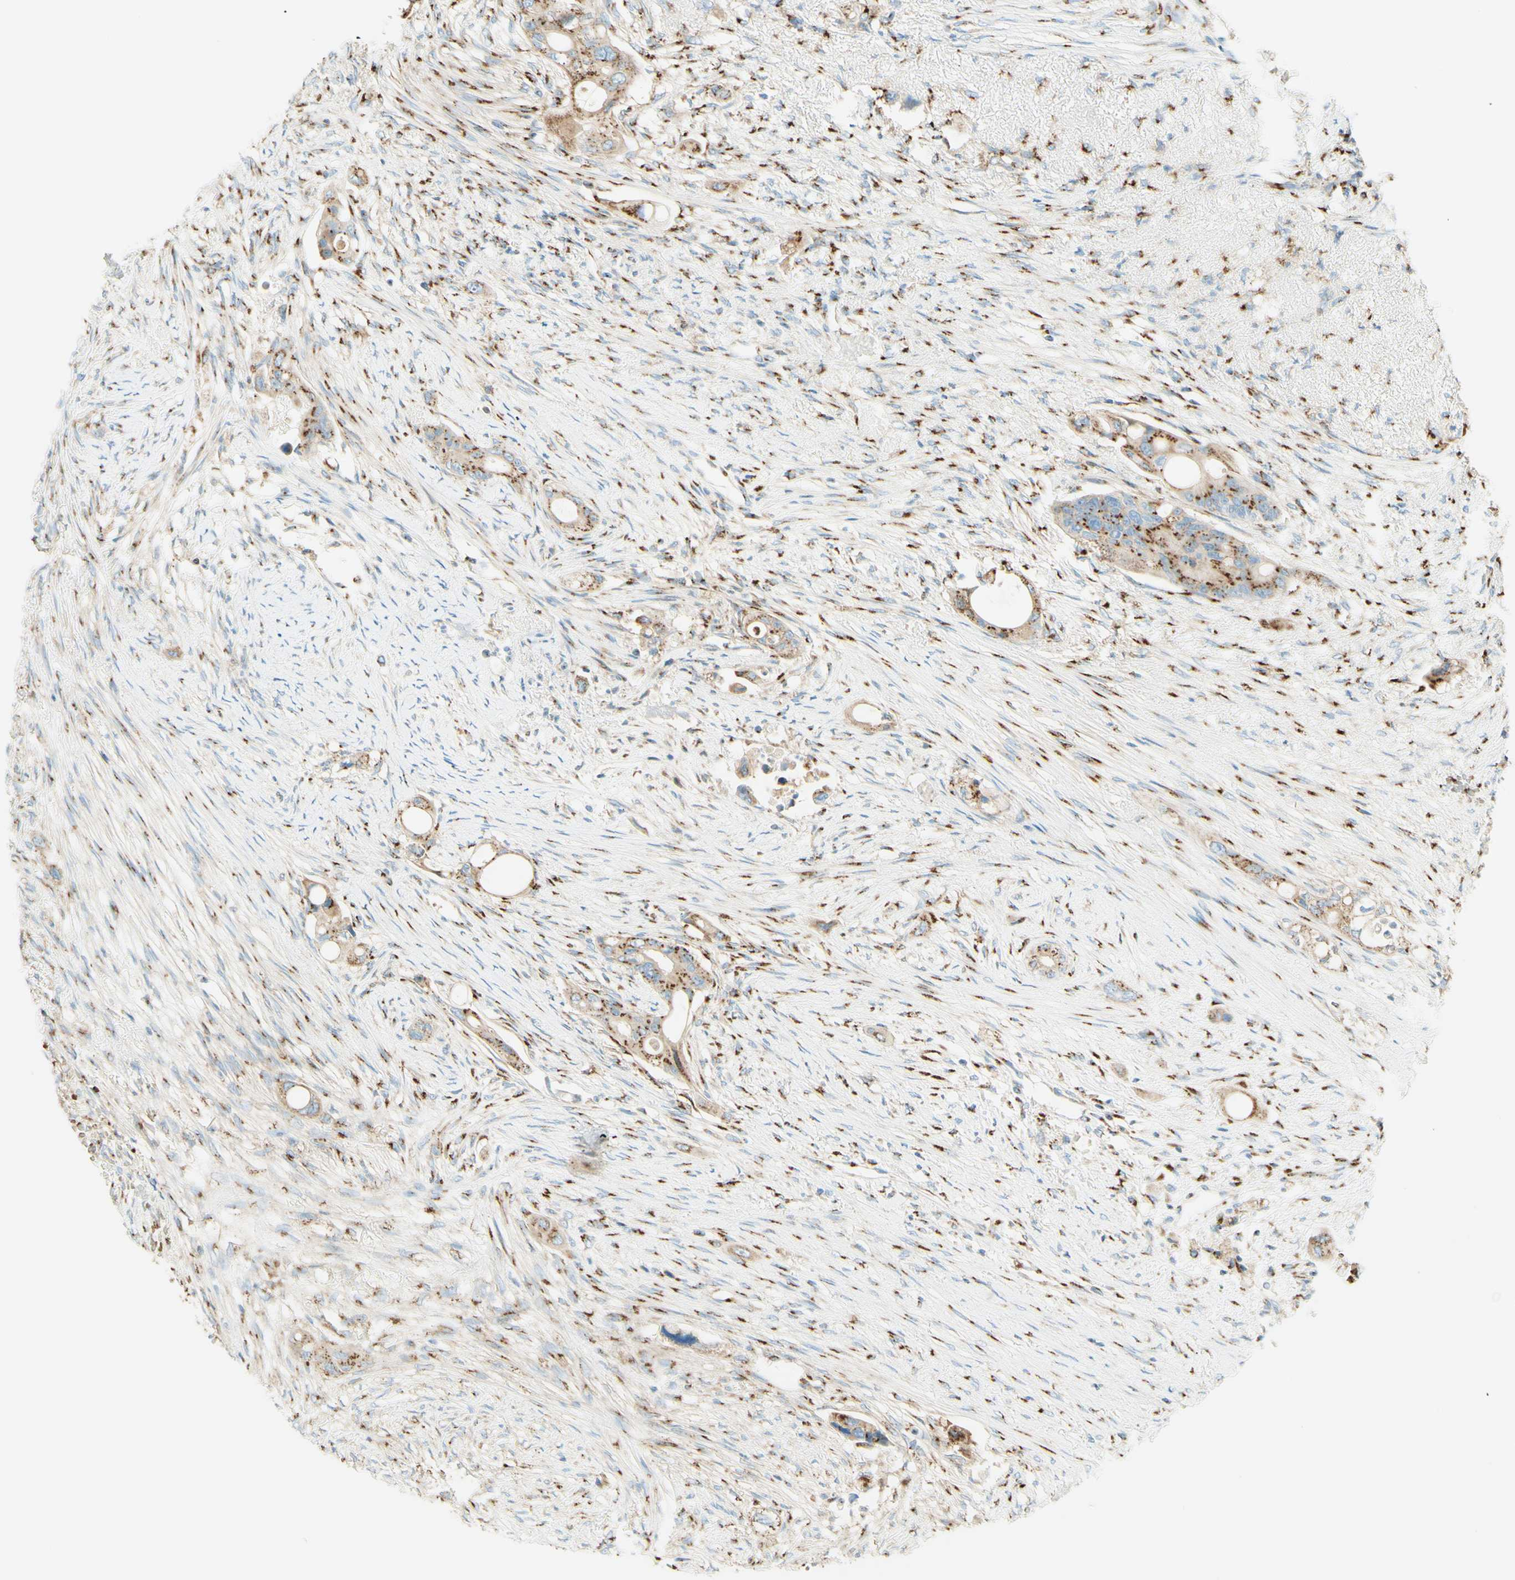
{"staining": {"intensity": "strong", "quantity": ">75%", "location": "cytoplasmic/membranous"}, "tissue": "colorectal cancer", "cell_type": "Tumor cells", "image_type": "cancer", "snomed": [{"axis": "morphology", "description": "Adenocarcinoma, NOS"}, {"axis": "topography", "description": "Colon"}], "caption": "A histopathology image of colorectal cancer stained for a protein demonstrates strong cytoplasmic/membranous brown staining in tumor cells. The protein is shown in brown color, while the nuclei are stained blue.", "gene": "GOLGB1", "patient": {"sex": "female", "age": 57}}